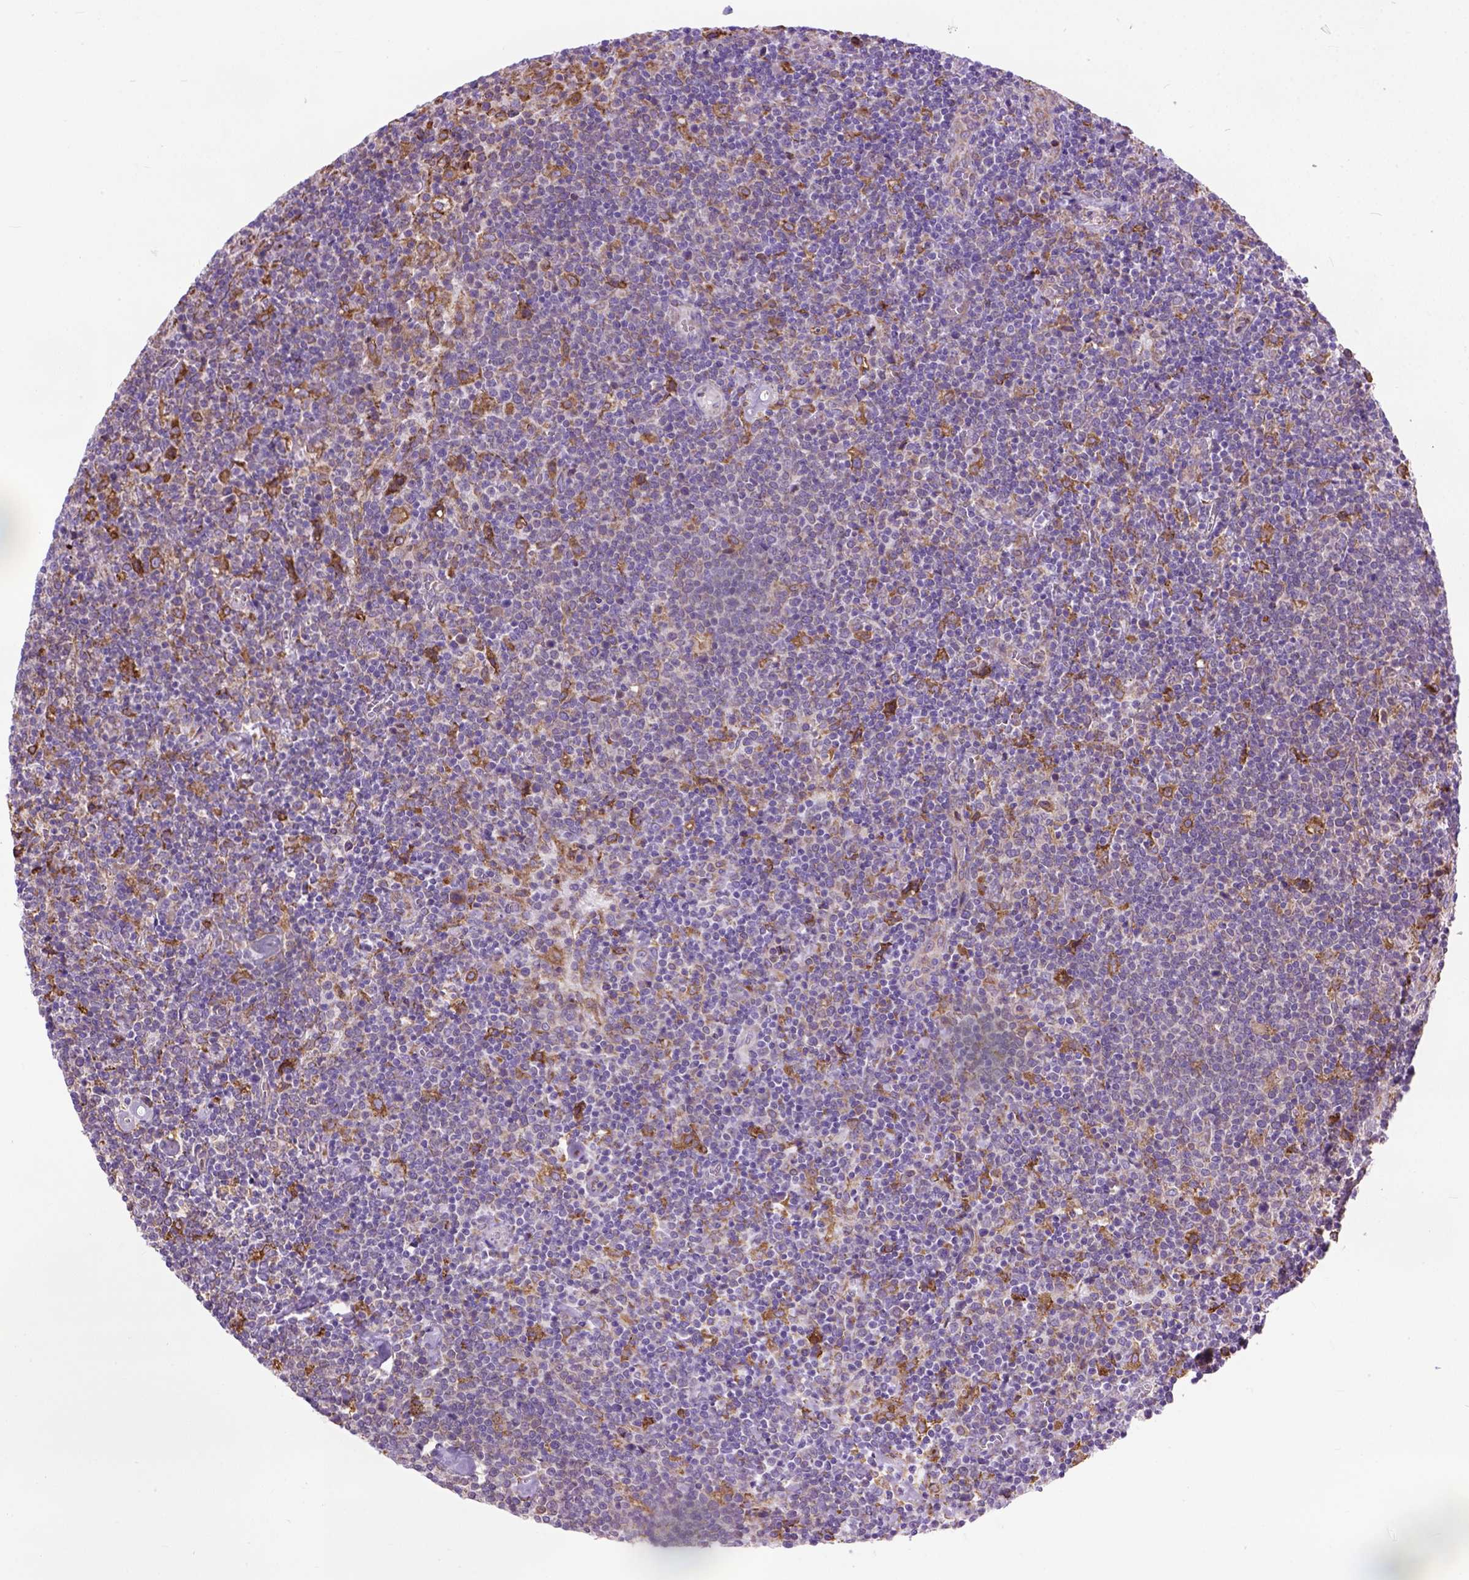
{"staining": {"intensity": "negative", "quantity": "none", "location": "none"}, "tissue": "lymphoma", "cell_type": "Tumor cells", "image_type": "cancer", "snomed": [{"axis": "morphology", "description": "Malignant lymphoma, non-Hodgkin's type, High grade"}, {"axis": "topography", "description": "Lymph node"}], "caption": "A photomicrograph of lymphoma stained for a protein reveals no brown staining in tumor cells.", "gene": "PLK4", "patient": {"sex": "male", "age": 61}}